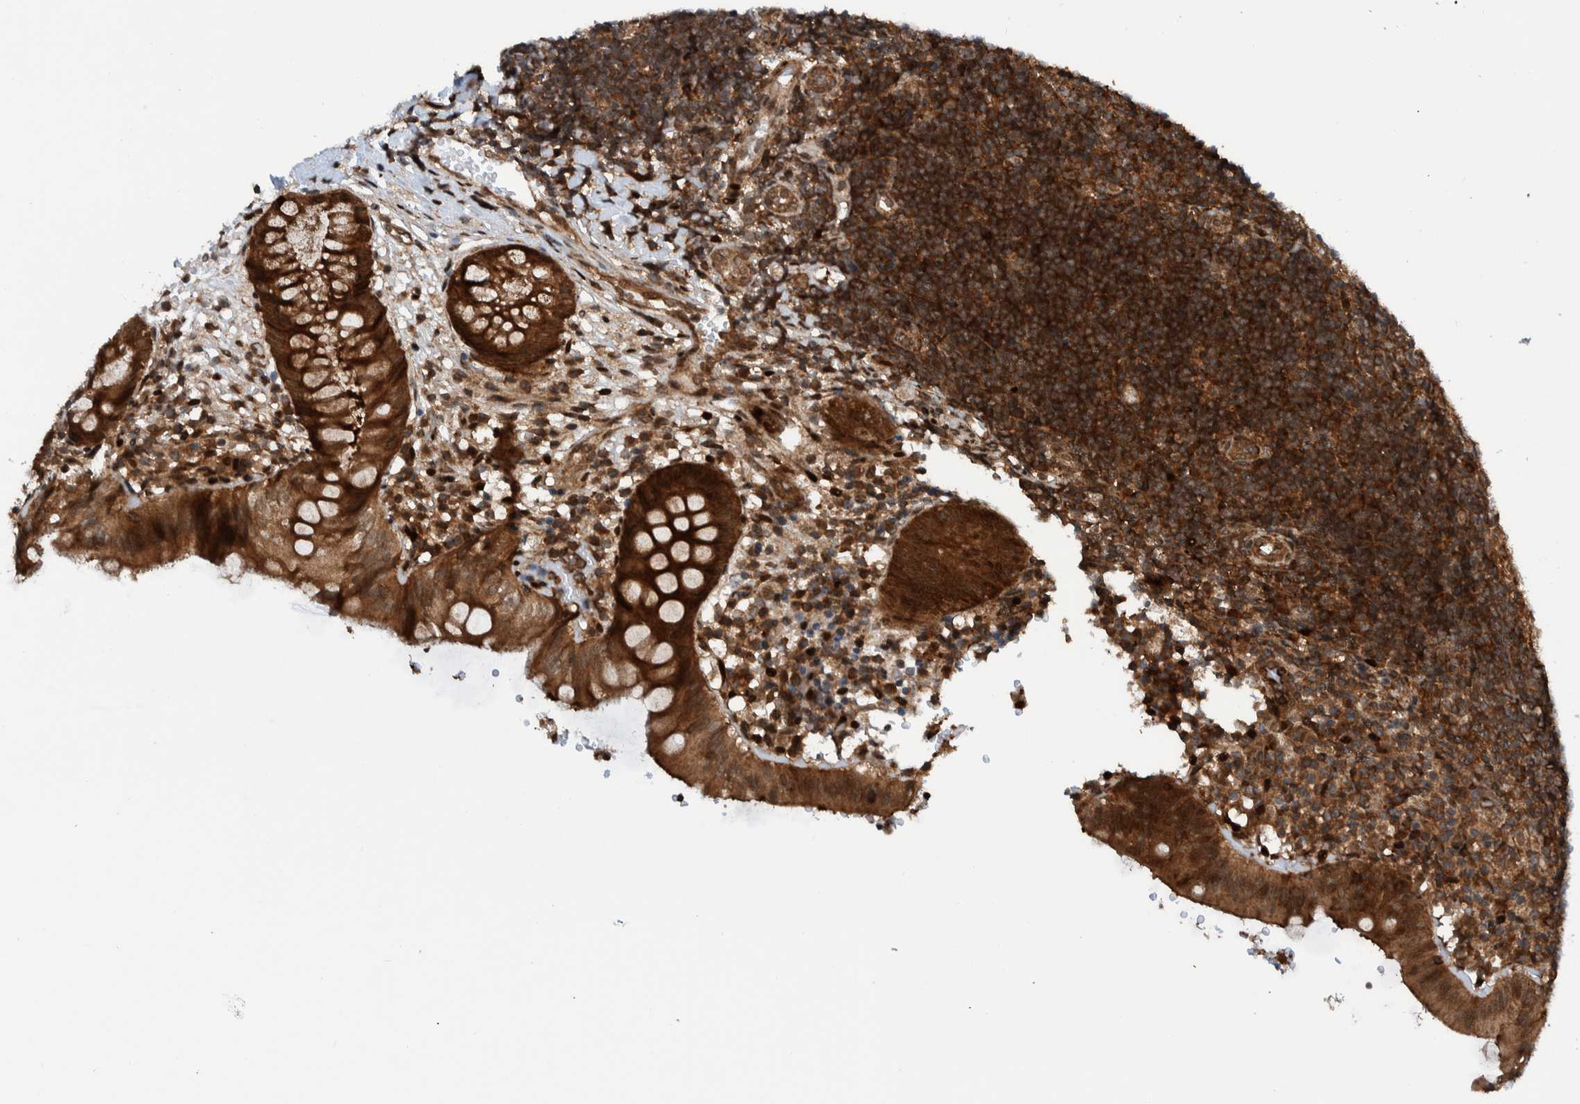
{"staining": {"intensity": "strong", "quantity": ">75%", "location": "cytoplasmic/membranous,nuclear"}, "tissue": "appendix", "cell_type": "Glandular cells", "image_type": "normal", "snomed": [{"axis": "morphology", "description": "Normal tissue, NOS"}, {"axis": "topography", "description": "Appendix"}], "caption": "This histopathology image displays normal appendix stained with immunohistochemistry to label a protein in brown. The cytoplasmic/membranous,nuclear of glandular cells show strong positivity for the protein. Nuclei are counter-stained blue.", "gene": "ZNF366", "patient": {"sex": "male", "age": 8}}